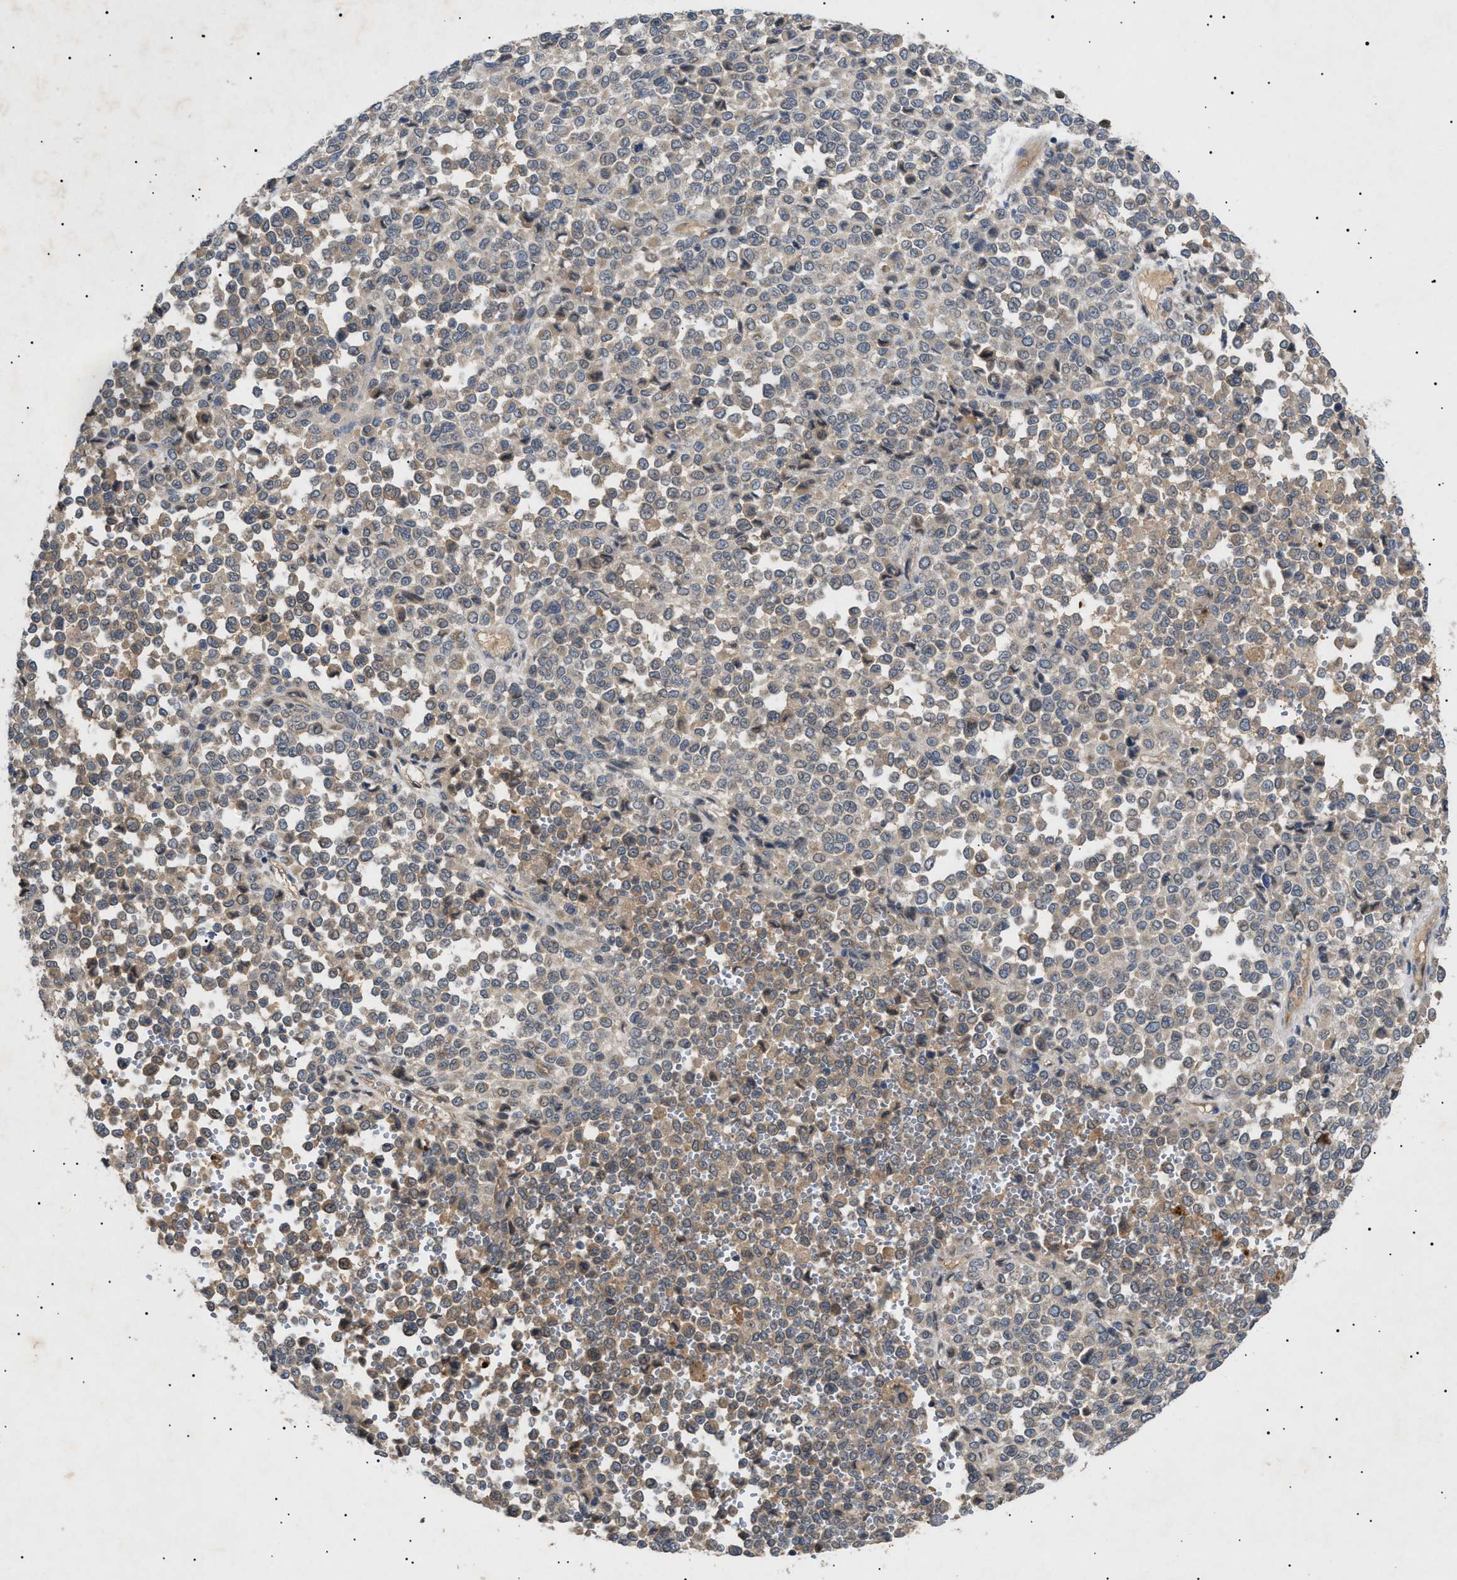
{"staining": {"intensity": "weak", "quantity": ">75%", "location": "cytoplasmic/membranous"}, "tissue": "melanoma", "cell_type": "Tumor cells", "image_type": "cancer", "snomed": [{"axis": "morphology", "description": "Malignant melanoma, Metastatic site"}, {"axis": "topography", "description": "Pancreas"}], "caption": "Human malignant melanoma (metastatic site) stained with a brown dye demonstrates weak cytoplasmic/membranous positive staining in about >75% of tumor cells.", "gene": "SIRT5", "patient": {"sex": "female", "age": 30}}